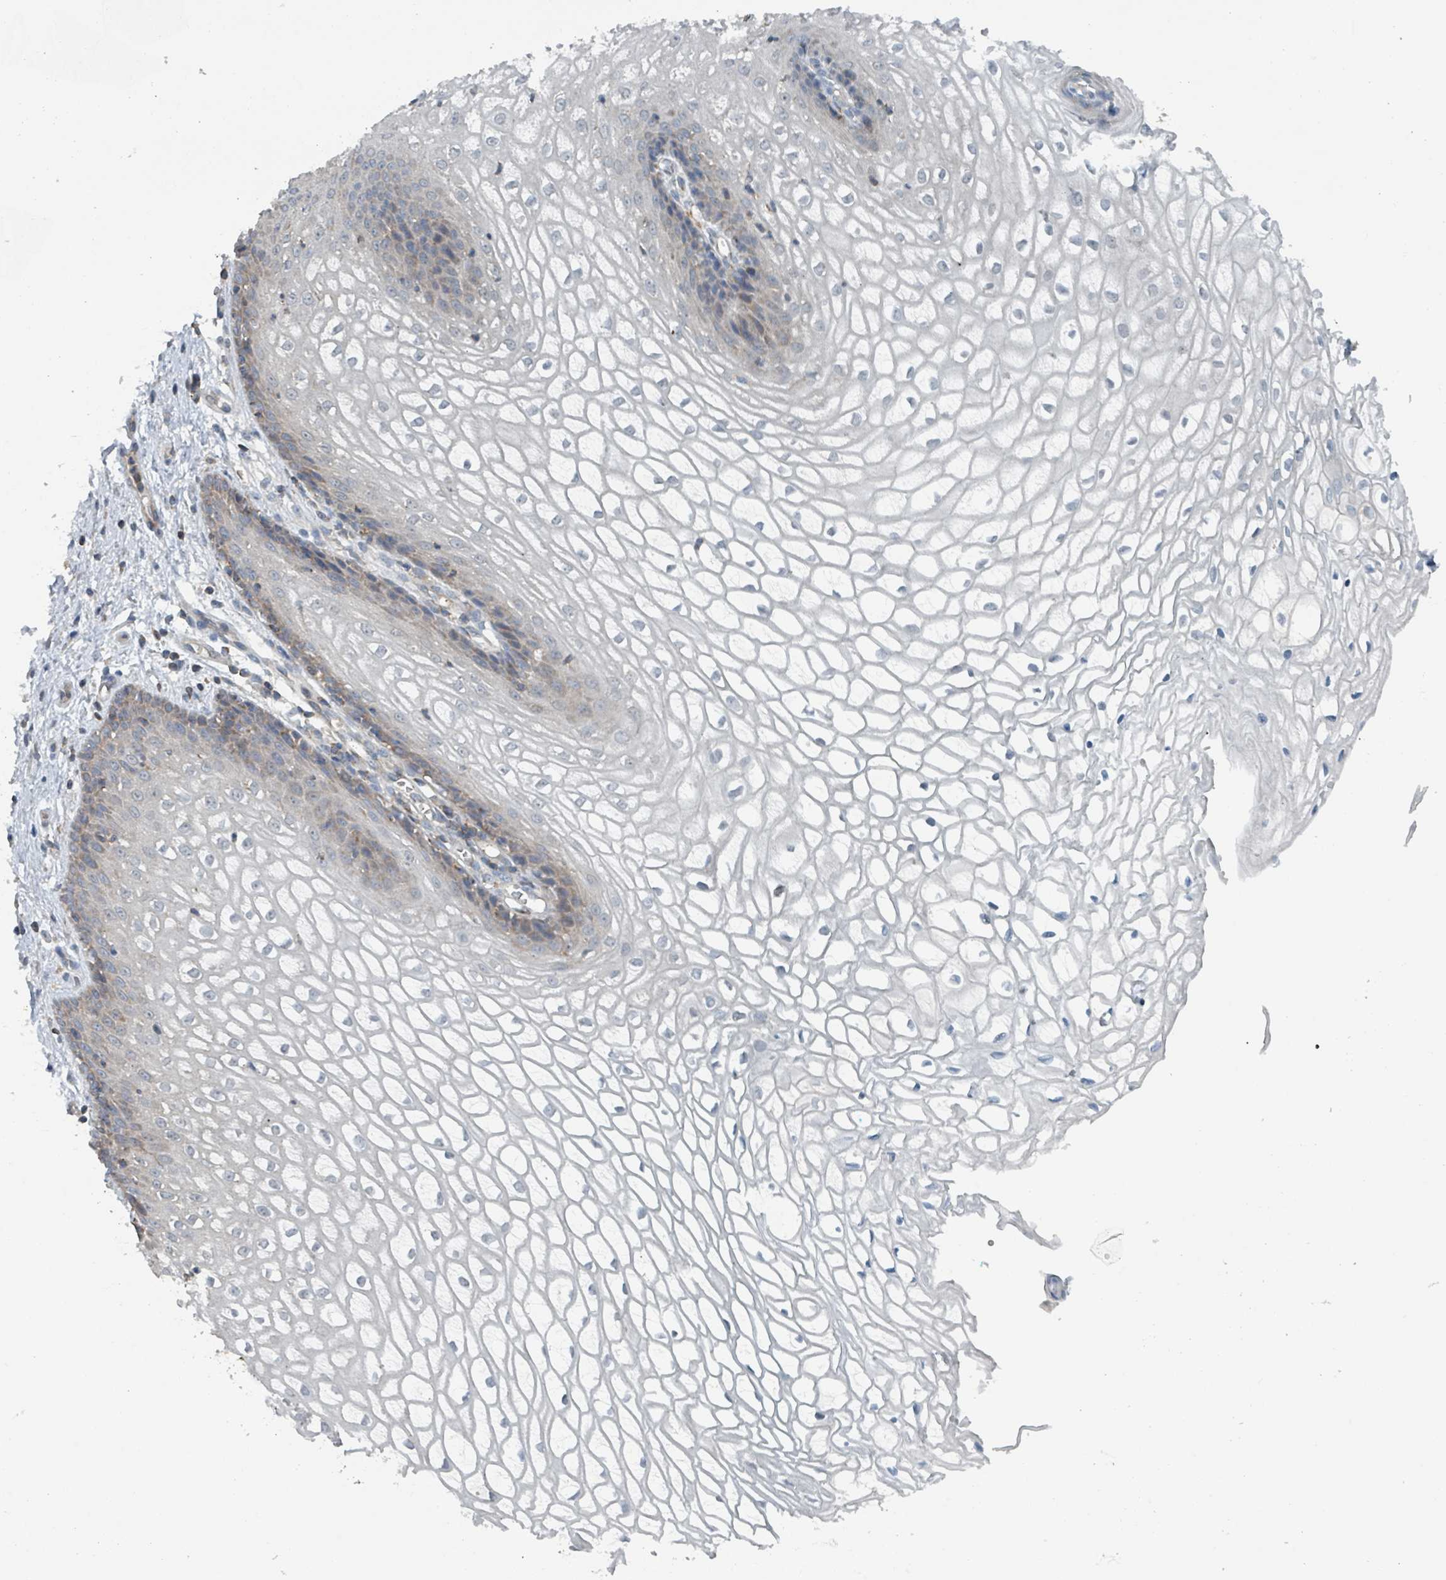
{"staining": {"intensity": "negative", "quantity": "none", "location": "none"}, "tissue": "vagina", "cell_type": "Squamous epithelial cells", "image_type": "normal", "snomed": [{"axis": "morphology", "description": "Normal tissue, NOS"}, {"axis": "topography", "description": "Vagina"}], "caption": "Protein analysis of unremarkable vagina demonstrates no significant expression in squamous epithelial cells.", "gene": "ACBD4", "patient": {"sex": "female", "age": 34}}